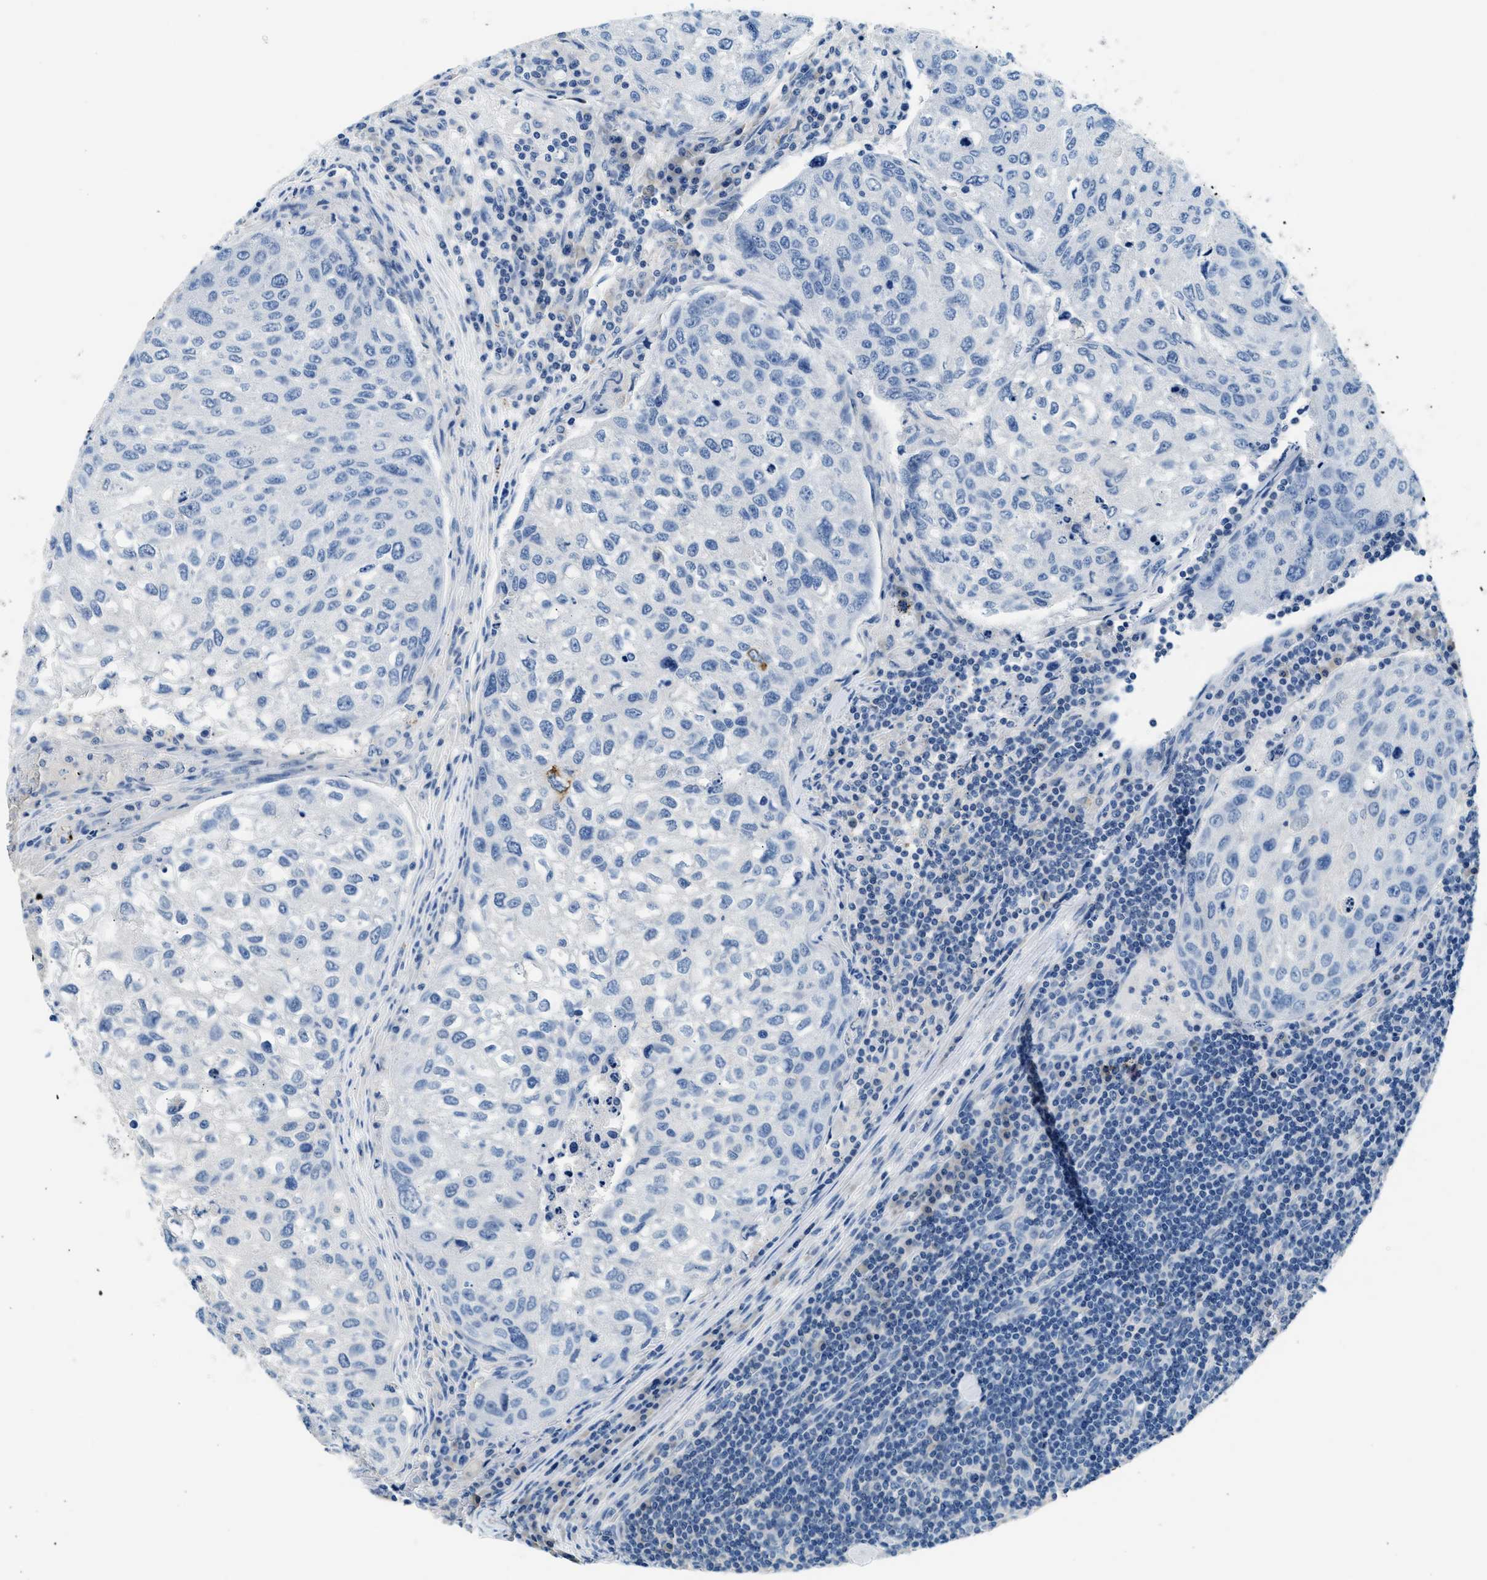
{"staining": {"intensity": "negative", "quantity": "none", "location": "none"}, "tissue": "urothelial cancer", "cell_type": "Tumor cells", "image_type": "cancer", "snomed": [{"axis": "morphology", "description": "Urothelial carcinoma, High grade"}, {"axis": "topography", "description": "Lymph node"}, {"axis": "topography", "description": "Urinary bladder"}], "caption": "Immunohistochemical staining of human high-grade urothelial carcinoma reveals no significant positivity in tumor cells. Brightfield microscopy of IHC stained with DAB (brown) and hematoxylin (blue), captured at high magnification.", "gene": "CLDN18", "patient": {"sex": "male", "age": 51}}